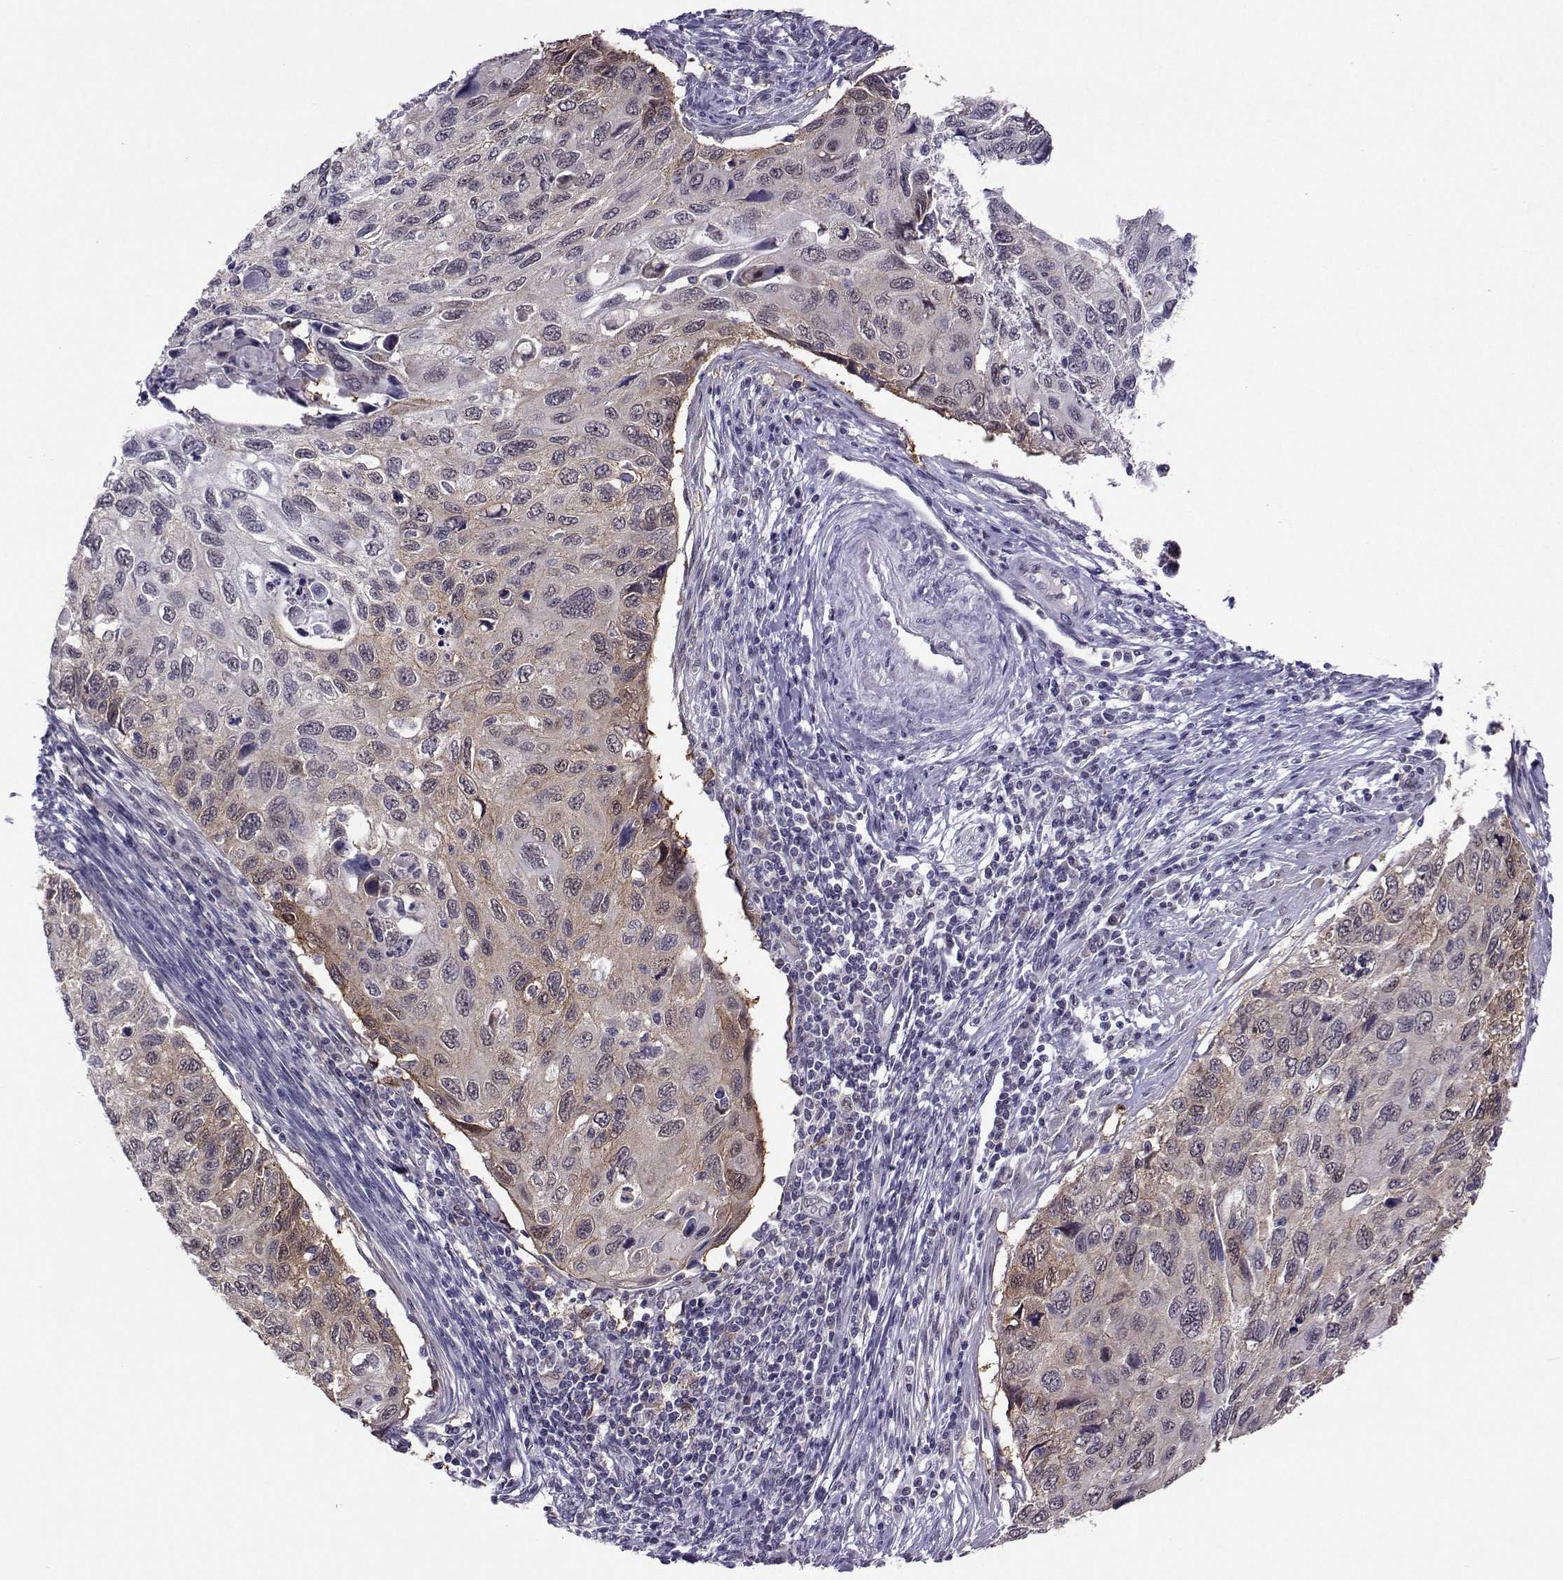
{"staining": {"intensity": "moderate", "quantity": "<25%", "location": "cytoplasmic/membranous"}, "tissue": "cervical cancer", "cell_type": "Tumor cells", "image_type": "cancer", "snomed": [{"axis": "morphology", "description": "Squamous cell carcinoma, NOS"}, {"axis": "topography", "description": "Cervix"}], "caption": "Brown immunohistochemical staining in human cervical cancer shows moderate cytoplasmic/membranous positivity in about <25% of tumor cells.", "gene": "DDX20", "patient": {"sex": "female", "age": 70}}